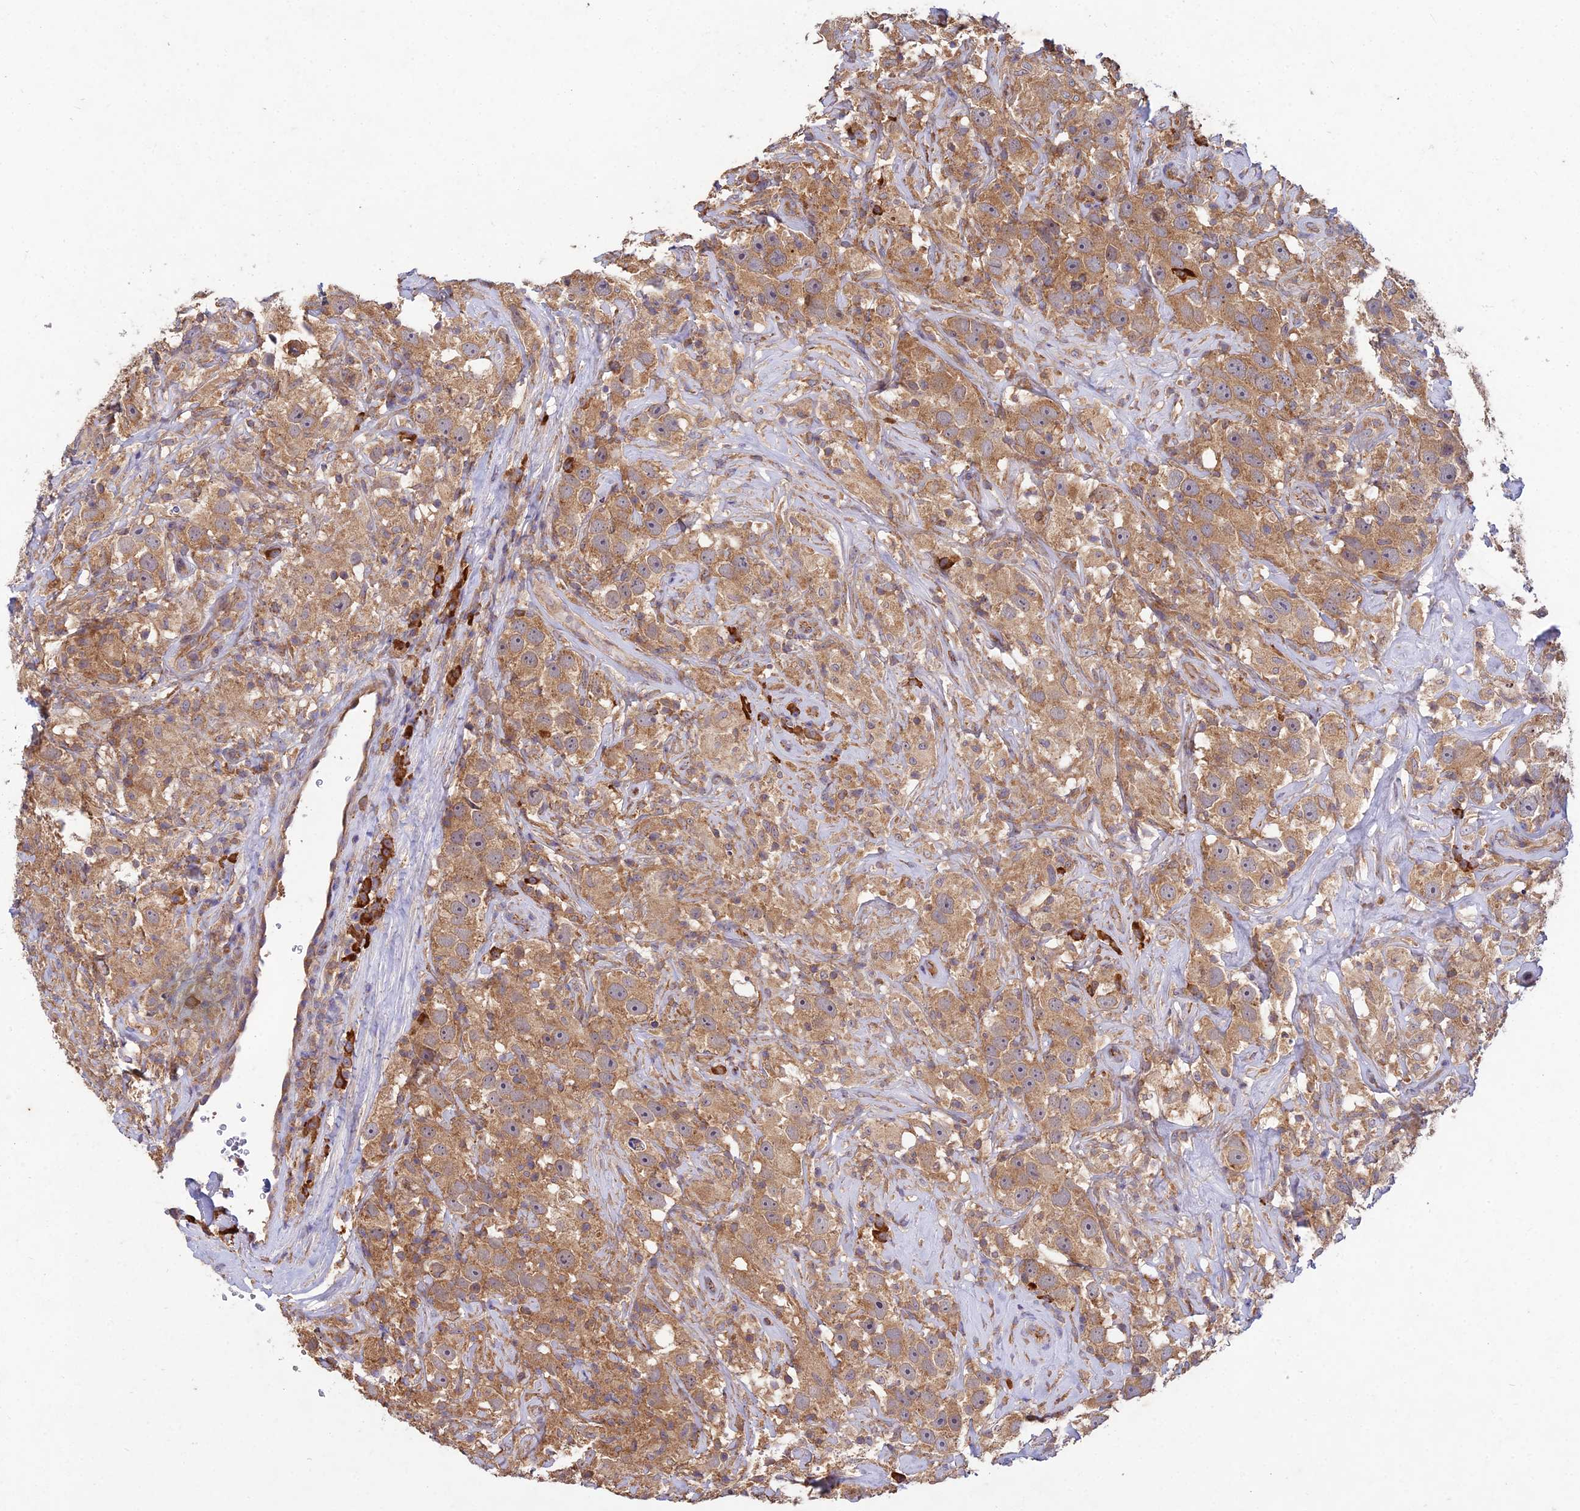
{"staining": {"intensity": "moderate", "quantity": ">75%", "location": "cytoplasmic/membranous"}, "tissue": "testis cancer", "cell_type": "Tumor cells", "image_type": "cancer", "snomed": [{"axis": "morphology", "description": "Seminoma, NOS"}, {"axis": "topography", "description": "Testis"}], "caption": "Protein analysis of seminoma (testis) tissue displays moderate cytoplasmic/membranous expression in approximately >75% of tumor cells. (DAB IHC with brightfield microscopy, high magnification).", "gene": "NXNL2", "patient": {"sex": "male", "age": 49}}